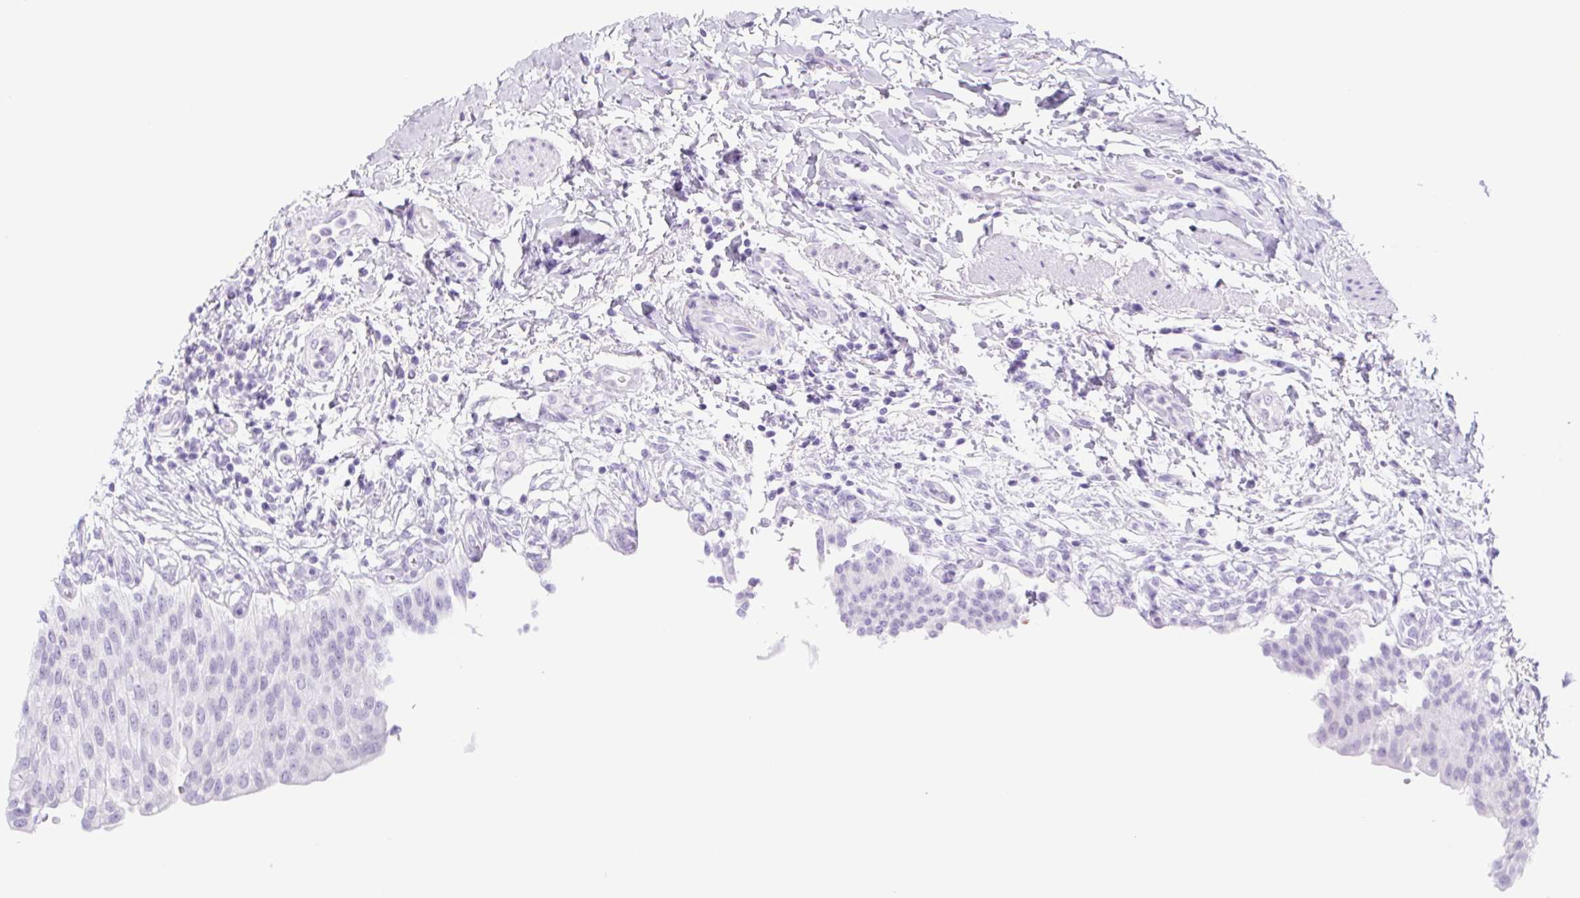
{"staining": {"intensity": "negative", "quantity": "none", "location": "none"}, "tissue": "urinary bladder", "cell_type": "Urothelial cells", "image_type": "normal", "snomed": [{"axis": "morphology", "description": "Normal tissue, NOS"}, {"axis": "topography", "description": "Urinary bladder"}, {"axis": "topography", "description": "Peripheral nerve tissue"}], "caption": "The photomicrograph displays no significant expression in urothelial cells of urinary bladder.", "gene": "CYP21A2", "patient": {"sex": "female", "age": 60}}